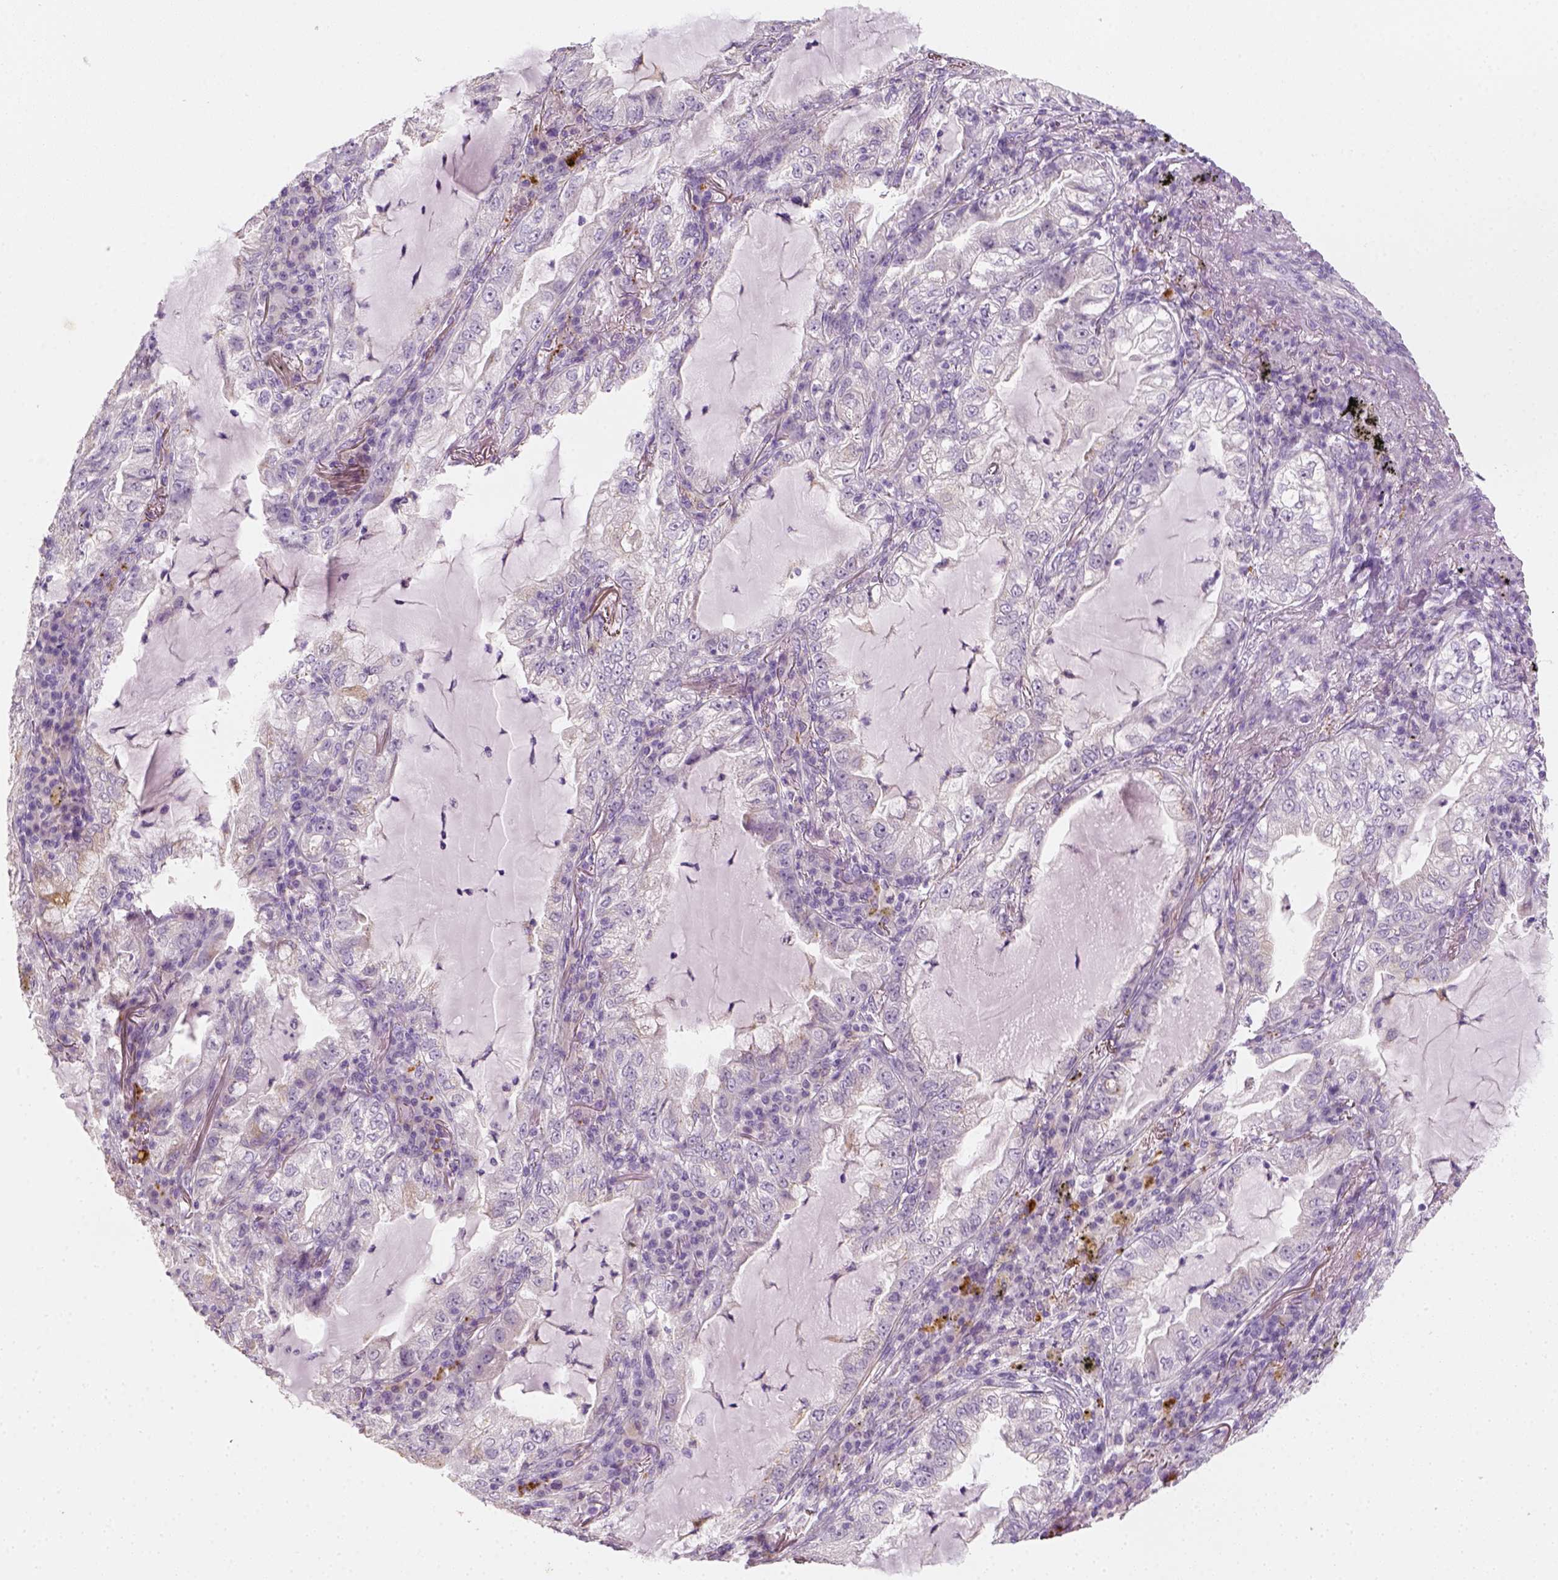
{"staining": {"intensity": "negative", "quantity": "none", "location": "none"}, "tissue": "lung cancer", "cell_type": "Tumor cells", "image_type": "cancer", "snomed": [{"axis": "morphology", "description": "Adenocarcinoma, NOS"}, {"axis": "topography", "description": "Lung"}], "caption": "This is an IHC image of human adenocarcinoma (lung). There is no positivity in tumor cells.", "gene": "FAM163B", "patient": {"sex": "female", "age": 73}}